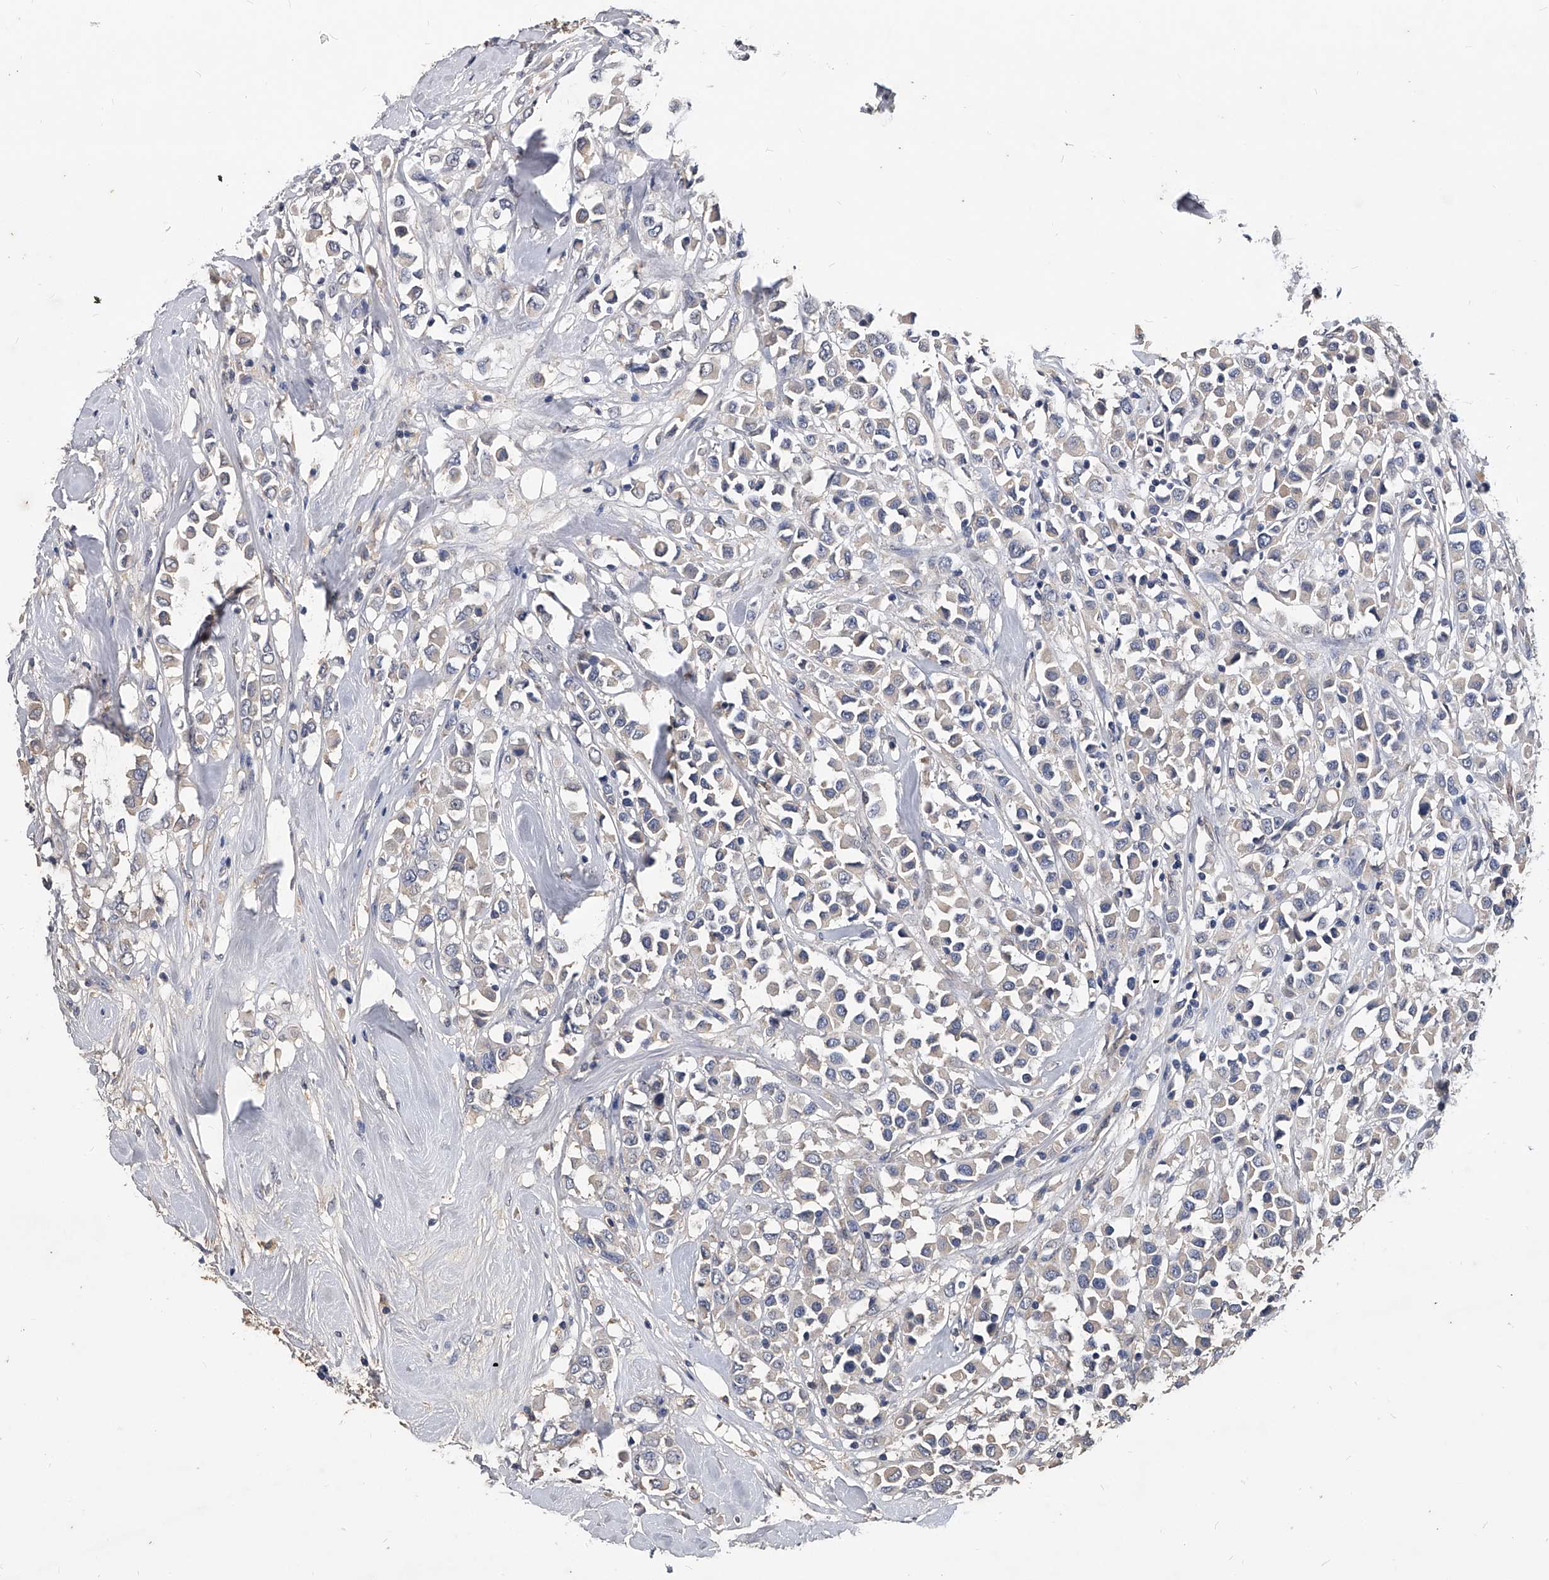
{"staining": {"intensity": "weak", "quantity": "<25%", "location": "cytoplasmic/membranous"}, "tissue": "breast cancer", "cell_type": "Tumor cells", "image_type": "cancer", "snomed": [{"axis": "morphology", "description": "Duct carcinoma"}, {"axis": "topography", "description": "Breast"}], "caption": "DAB (3,3'-diaminobenzidine) immunohistochemical staining of human breast intraductal carcinoma demonstrates no significant staining in tumor cells.", "gene": "HOMER3", "patient": {"sex": "female", "age": 61}}